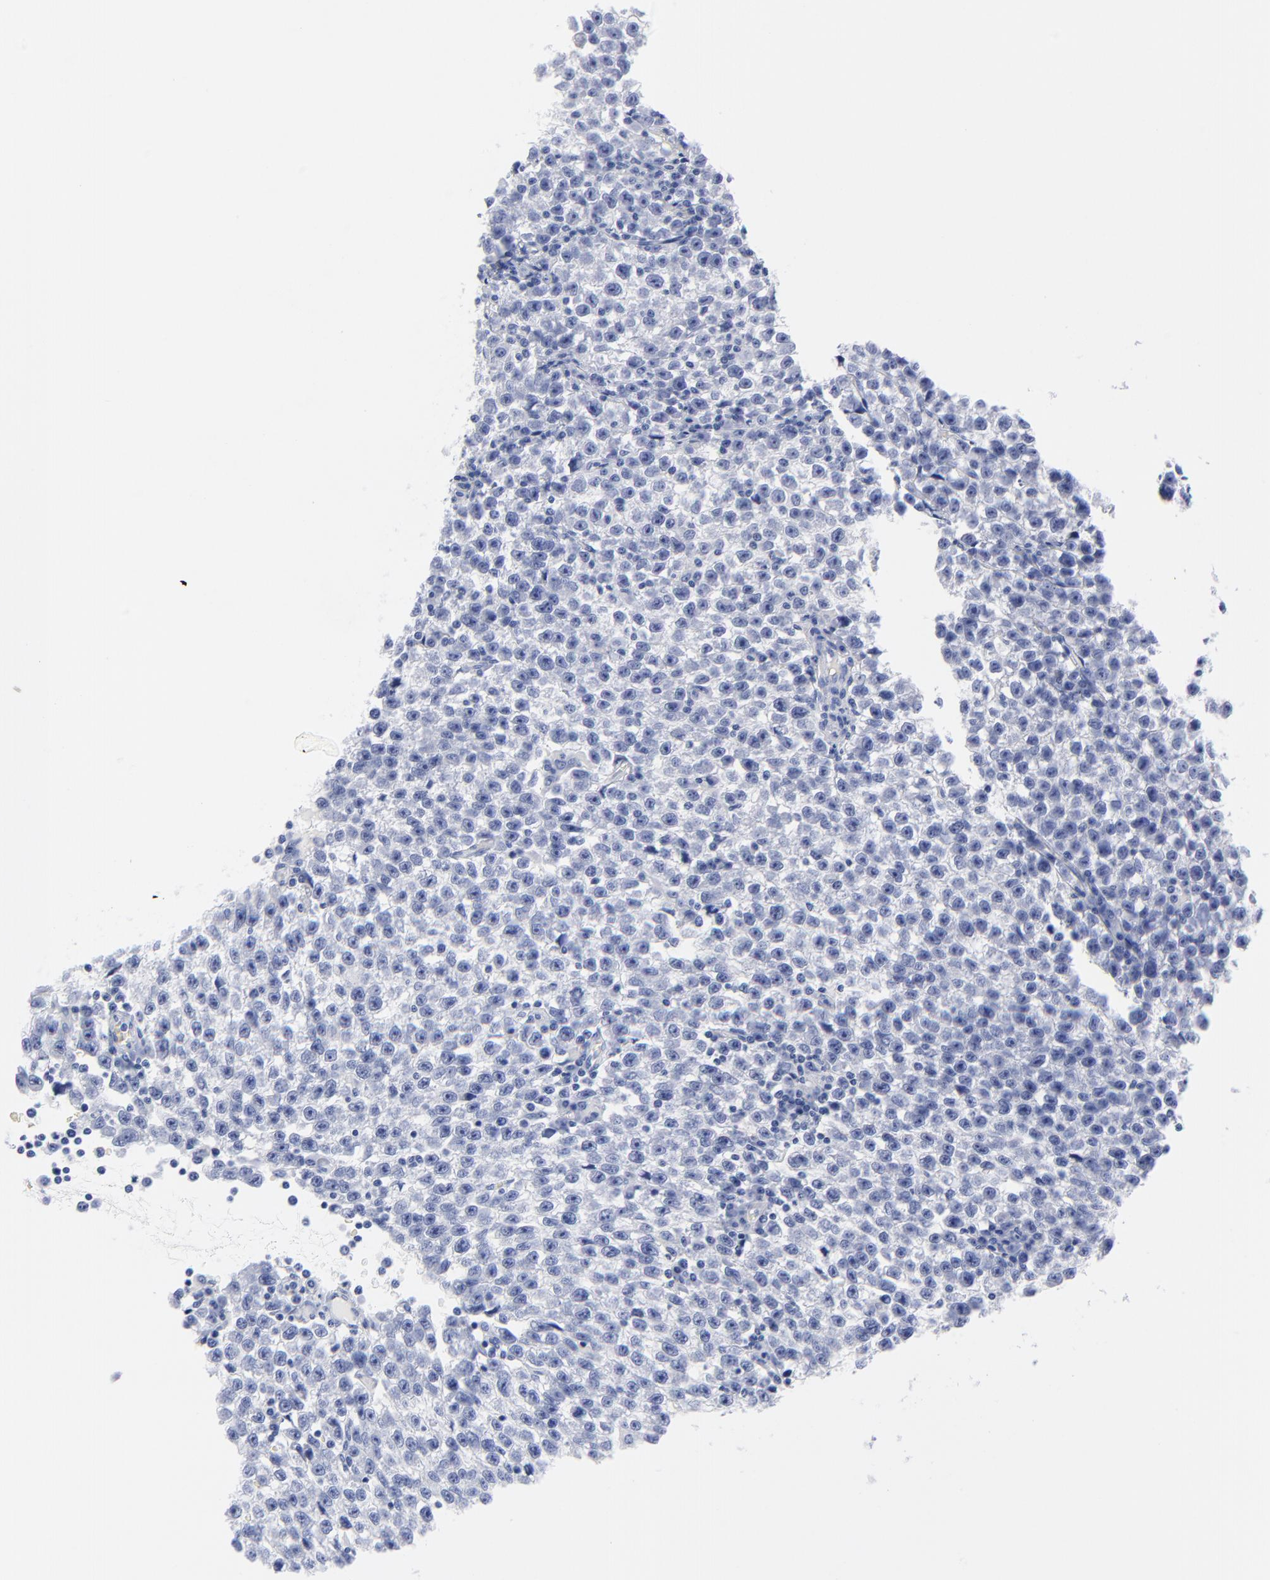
{"staining": {"intensity": "negative", "quantity": "none", "location": "none"}, "tissue": "testis cancer", "cell_type": "Tumor cells", "image_type": "cancer", "snomed": [{"axis": "morphology", "description": "Seminoma, NOS"}, {"axis": "topography", "description": "Testis"}], "caption": "DAB (3,3'-diaminobenzidine) immunohistochemical staining of testis seminoma displays no significant positivity in tumor cells.", "gene": "ACY1", "patient": {"sex": "male", "age": 35}}